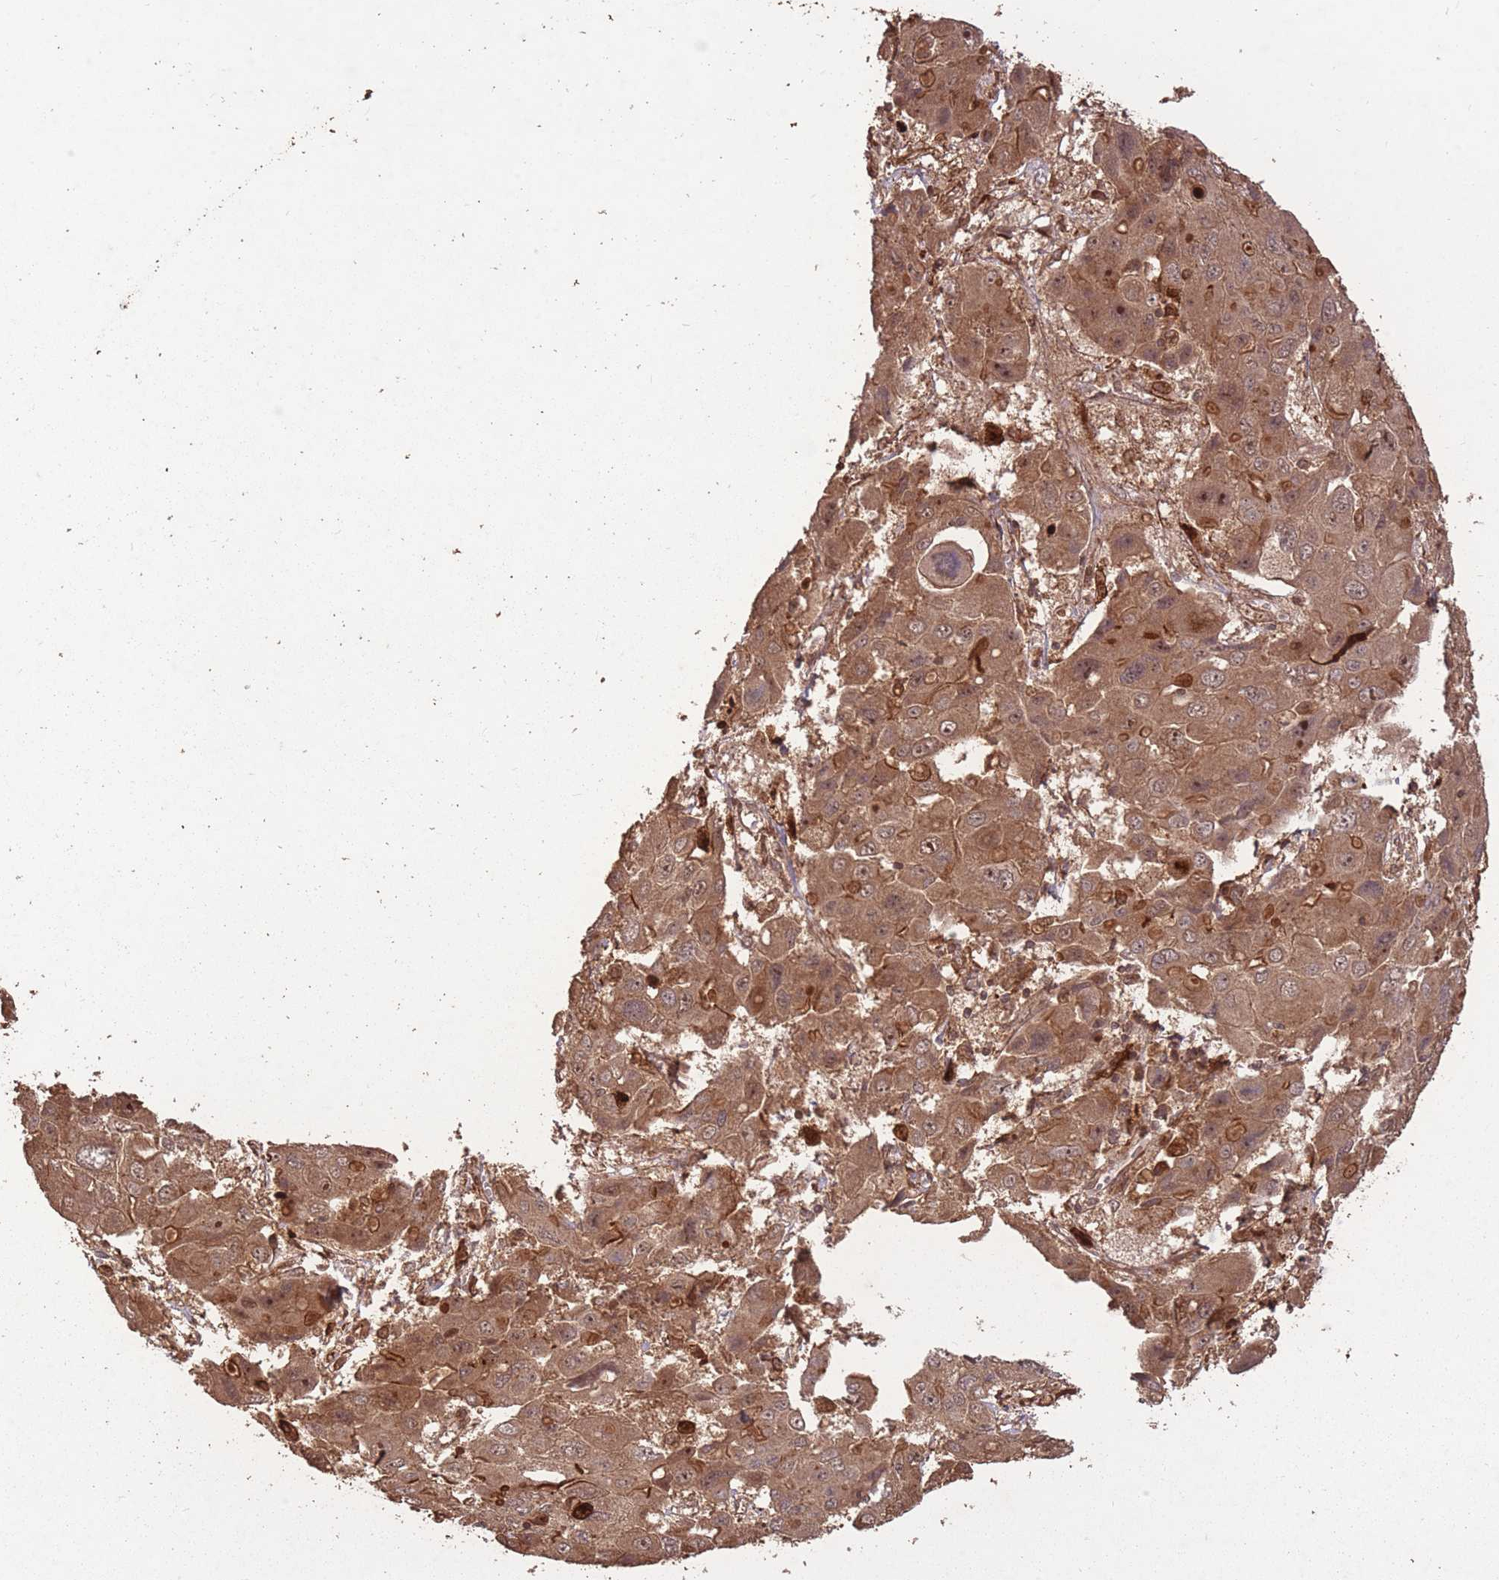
{"staining": {"intensity": "moderate", "quantity": ">75%", "location": "cytoplasmic/membranous,nuclear"}, "tissue": "liver cancer", "cell_type": "Tumor cells", "image_type": "cancer", "snomed": [{"axis": "morphology", "description": "Cholangiocarcinoma"}, {"axis": "topography", "description": "Liver"}], "caption": "Approximately >75% of tumor cells in human liver cholangiocarcinoma demonstrate moderate cytoplasmic/membranous and nuclear protein expression as visualized by brown immunohistochemical staining.", "gene": "ERBB3", "patient": {"sex": "male", "age": 67}}